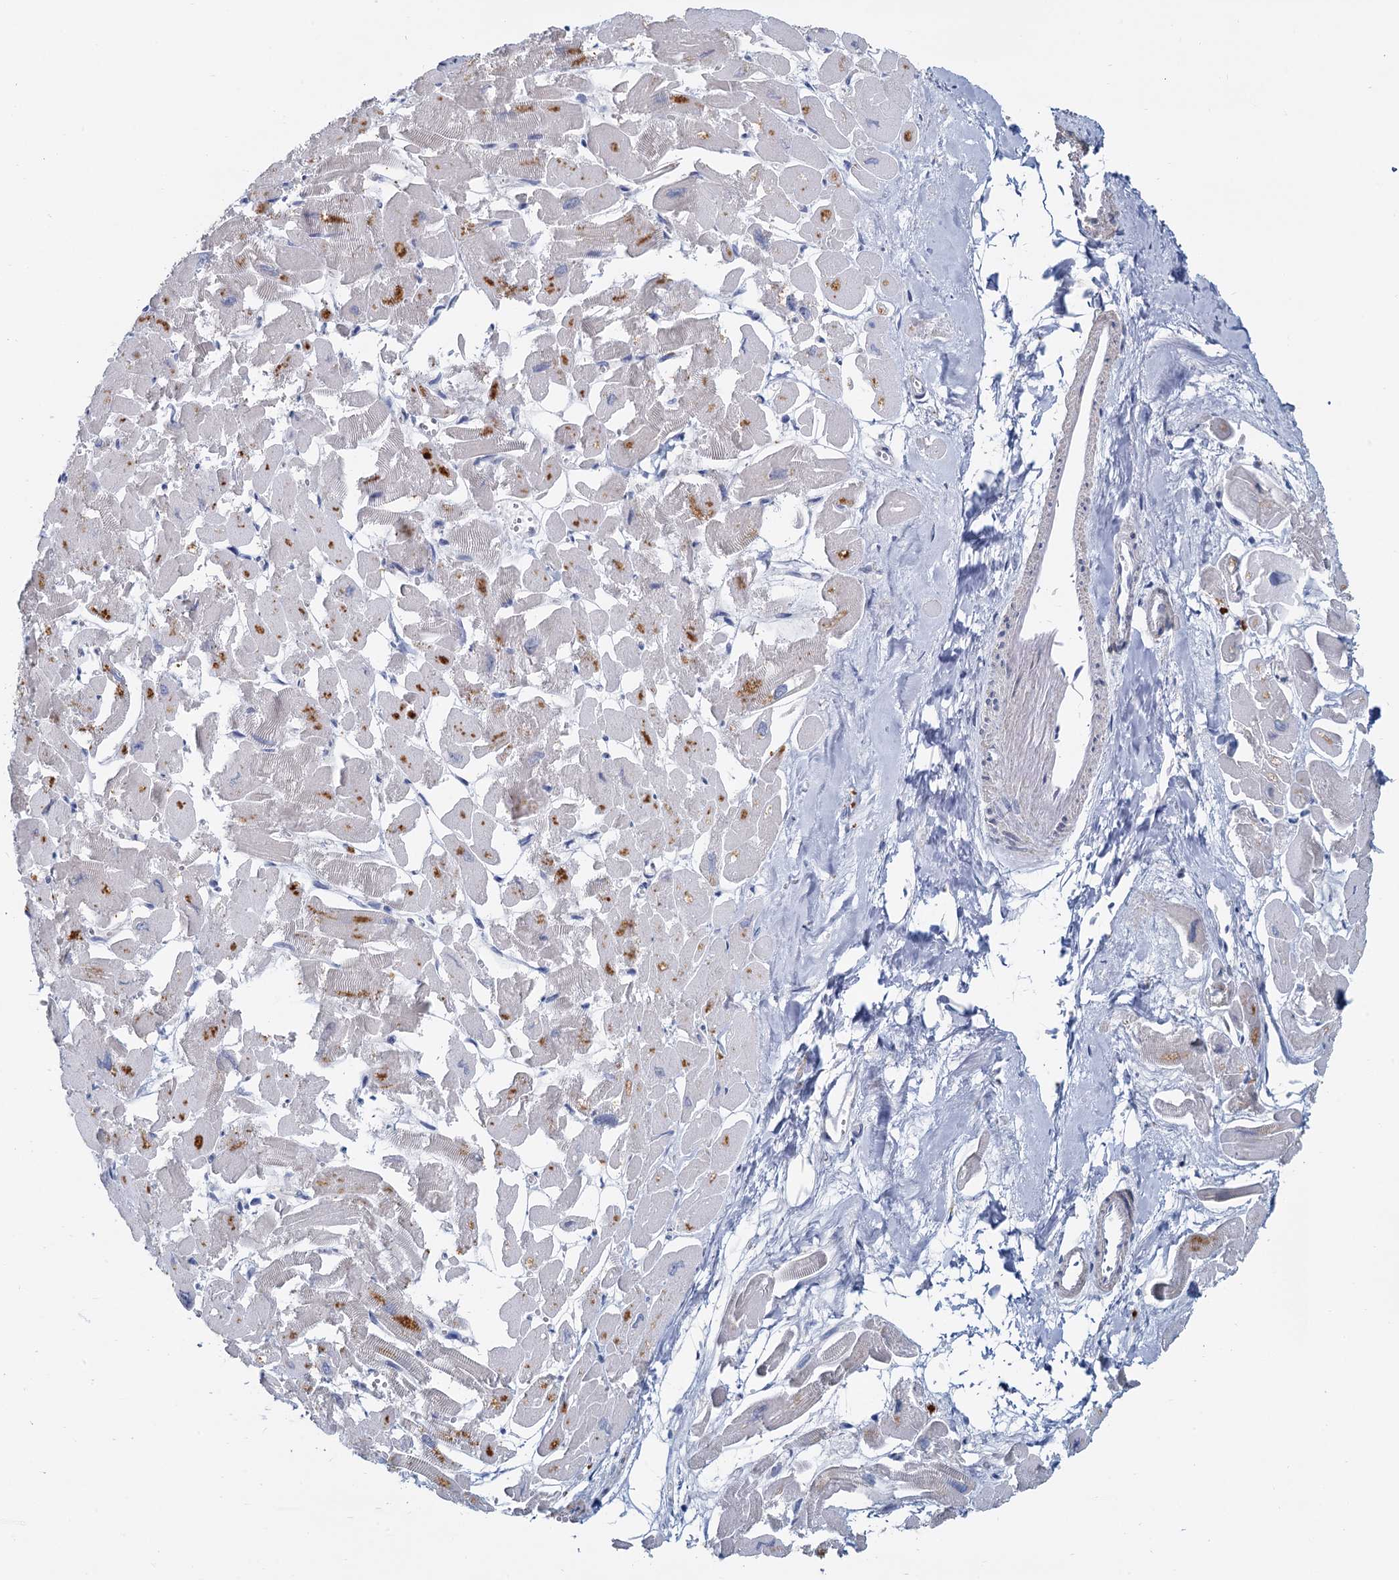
{"staining": {"intensity": "moderate", "quantity": "25%-75%", "location": "cytoplasmic/membranous"}, "tissue": "heart muscle", "cell_type": "Cardiomyocytes", "image_type": "normal", "snomed": [{"axis": "morphology", "description": "Normal tissue, NOS"}, {"axis": "topography", "description": "Heart"}], "caption": "Protein expression by immunohistochemistry (IHC) displays moderate cytoplasmic/membranous expression in approximately 25%-75% of cardiomyocytes in normal heart muscle.", "gene": "ACSM3", "patient": {"sex": "male", "age": 54}}